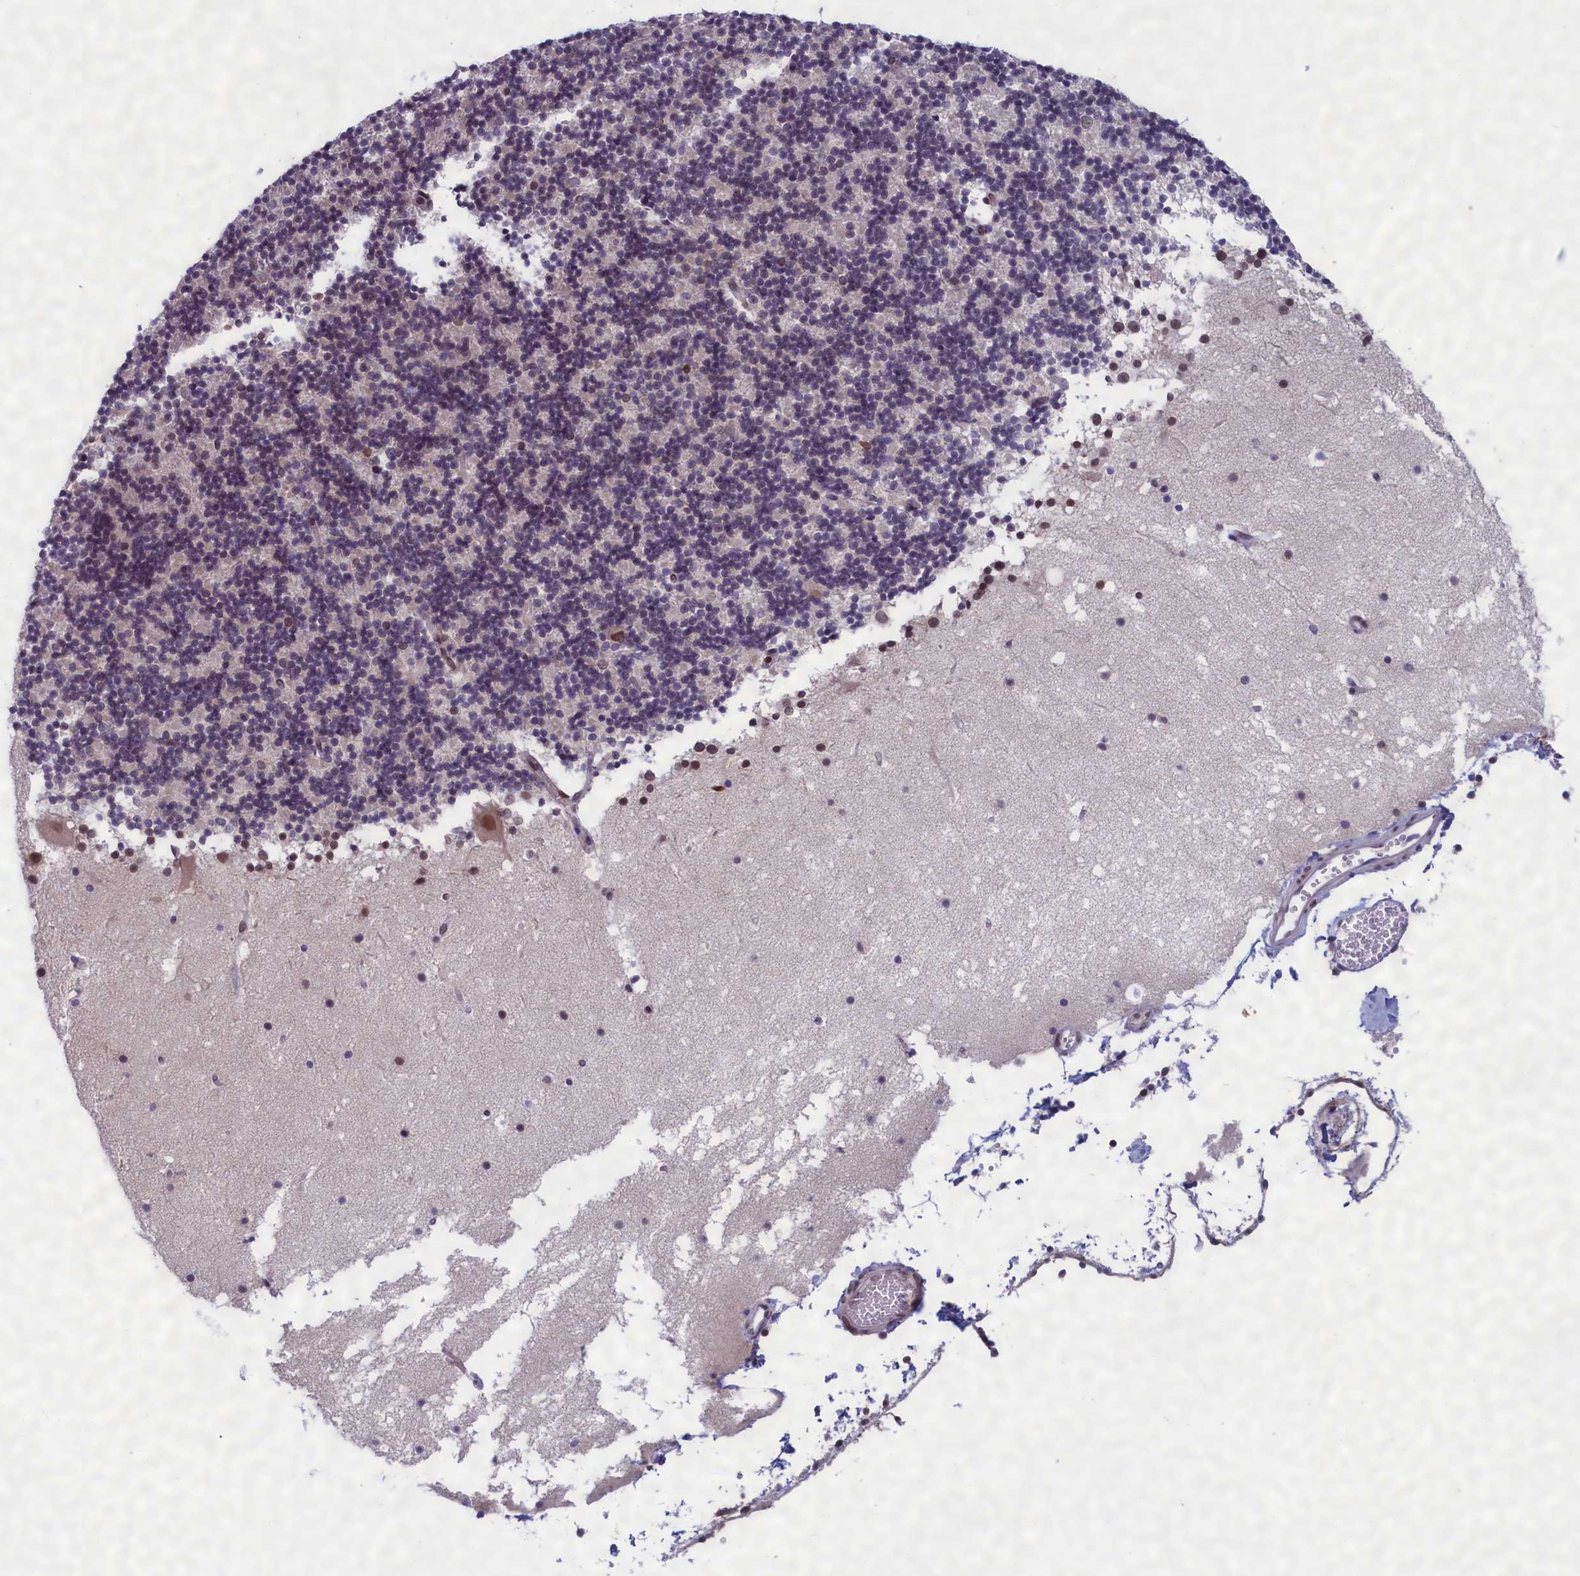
{"staining": {"intensity": "negative", "quantity": "none", "location": "none"}, "tissue": "cerebellum", "cell_type": "Cells in granular layer", "image_type": "normal", "snomed": [{"axis": "morphology", "description": "Normal tissue, NOS"}, {"axis": "topography", "description": "Cerebellum"}], "caption": "An immunohistochemistry micrograph of benign cerebellum is shown. There is no staining in cells in granular layer of cerebellum.", "gene": "GPSM1", "patient": {"sex": "male", "age": 57}}